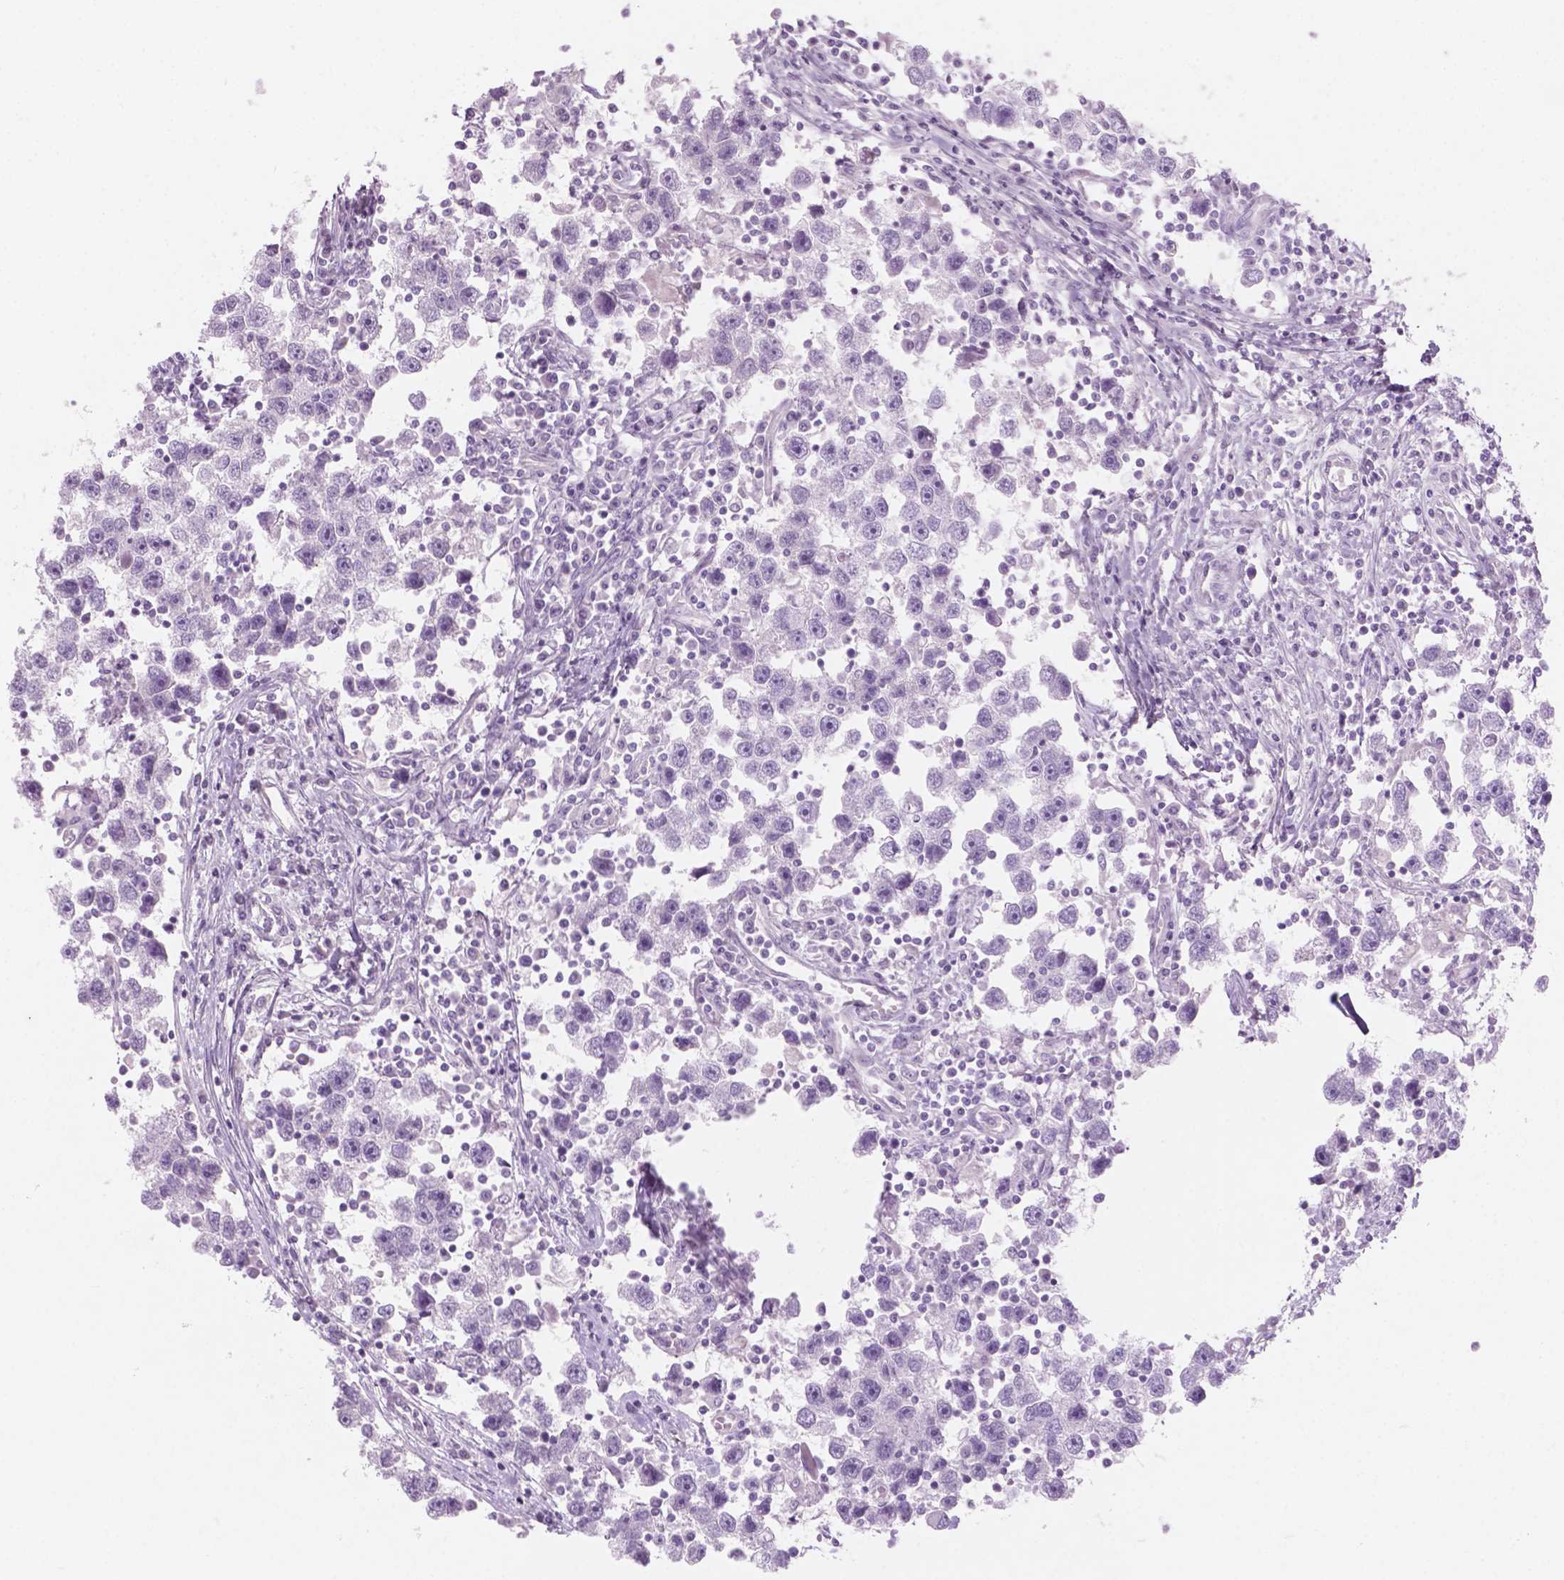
{"staining": {"intensity": "negative", "quantity": "none", "location": "none"}, "tissue": "testis cancer", "cell_type": "Tumor cells", "image_type": "cancer", "snomed": [{"axis": "morphology", "description": "Seminoma, NOS"}, {"axis": "topography", "description": "Testis"}], "caption": "The micrograph exhibits no staining of tumor cells in testis cancer (seminoma).", "gene": "AWAT1", "patient": {"sex": "male", "age": 30}}